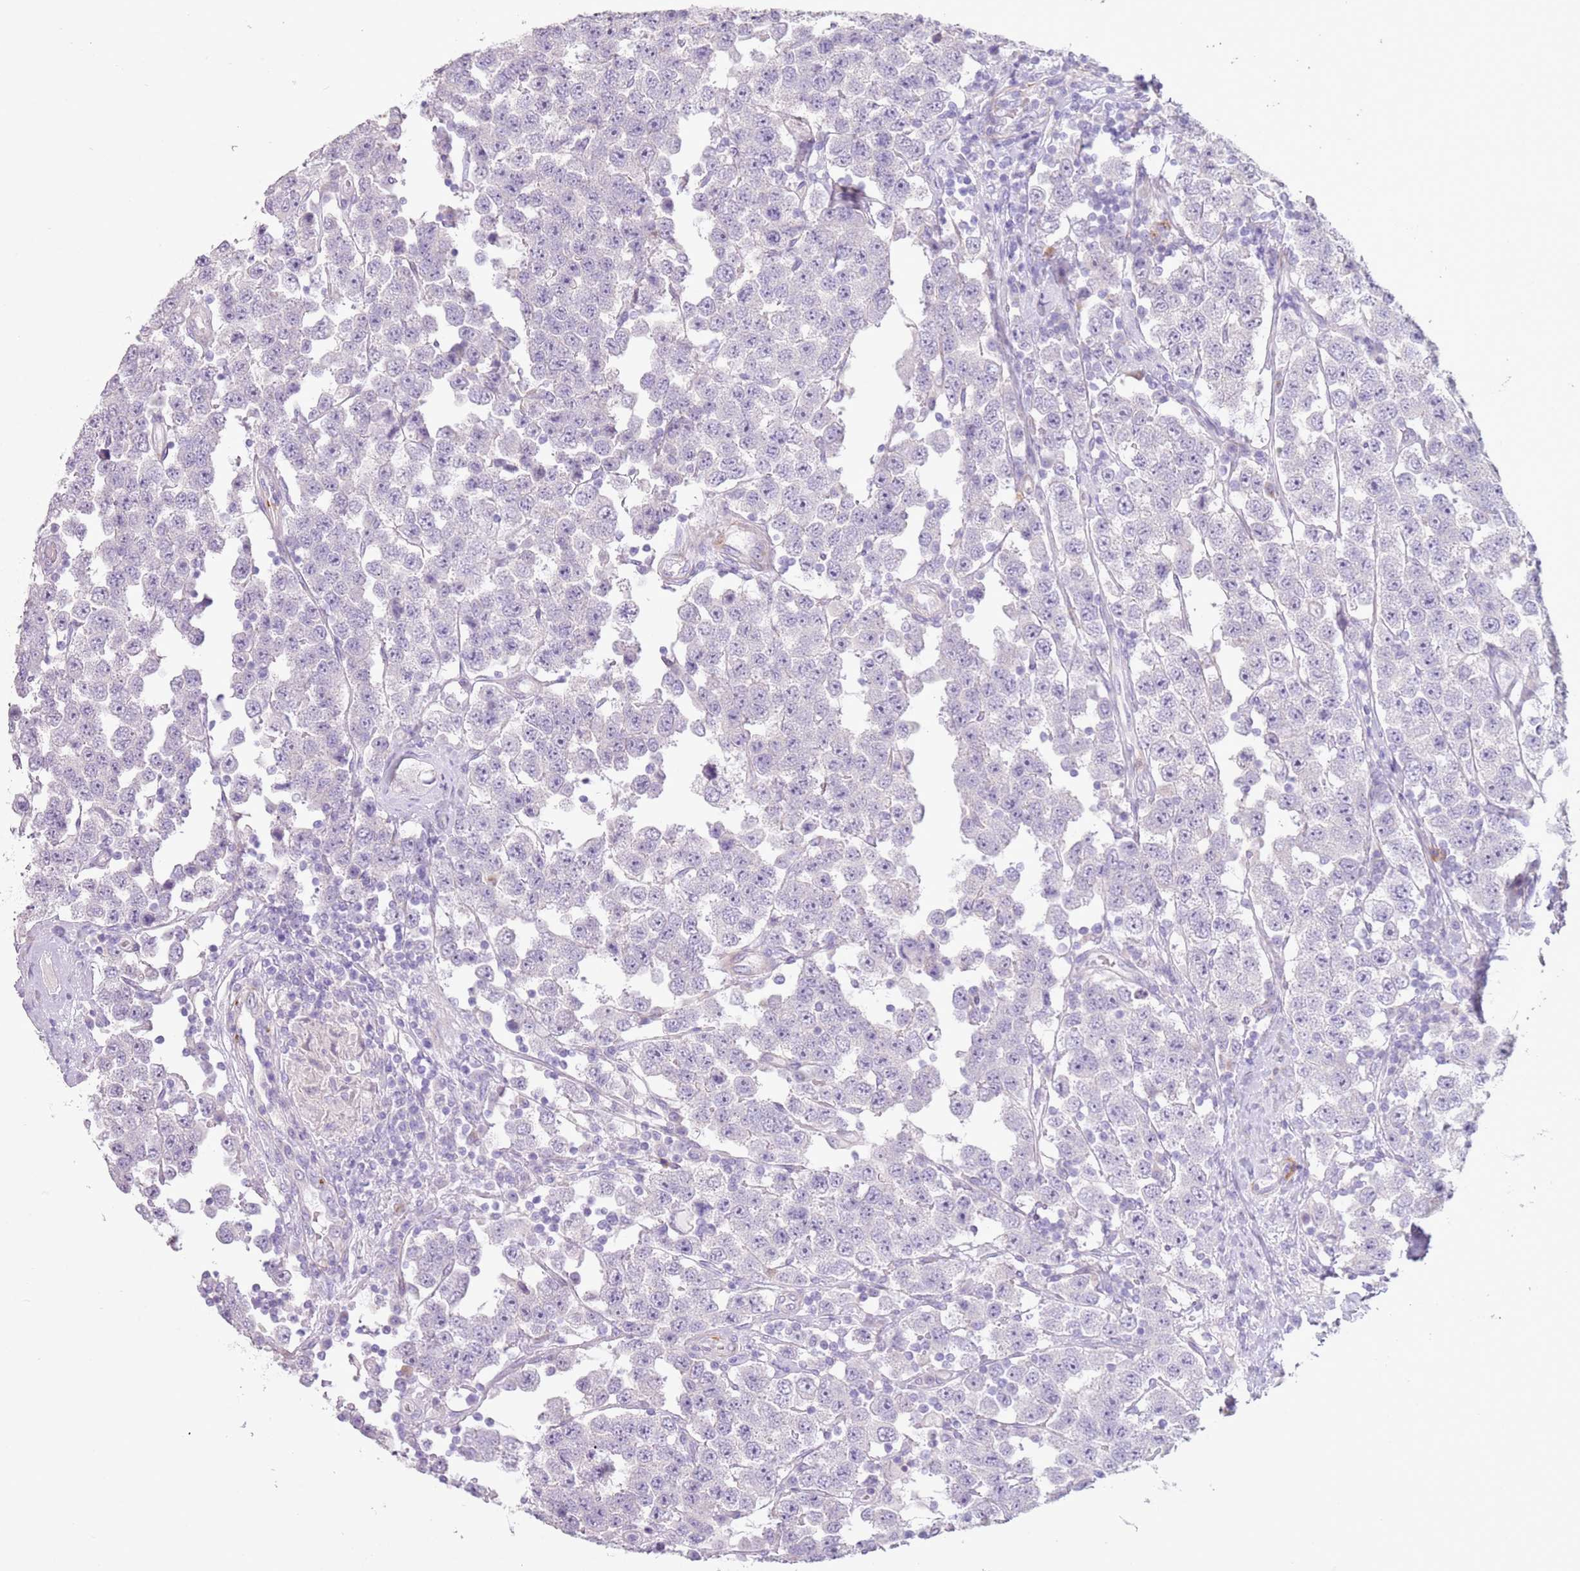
{"staining": {"intensity": "negative", "quantity": "none", "location": "none"}, "tissue": "testis cancer", "cell_type": "Tumor cells", "image_type": "cancer", "snomed": [{"axis": "morphology", "description": "Seminoma, NOS"}, {"axis": "topography", "description": "Testis"}], "caption": "Immunohistochemical staining of human seminoma (testis) displays no significant positivity in tumor cells. (DAB immunohistochemistry, high magnification).", "gene": "ZNF239", "patient": {"sex": "male", "age": 28}}